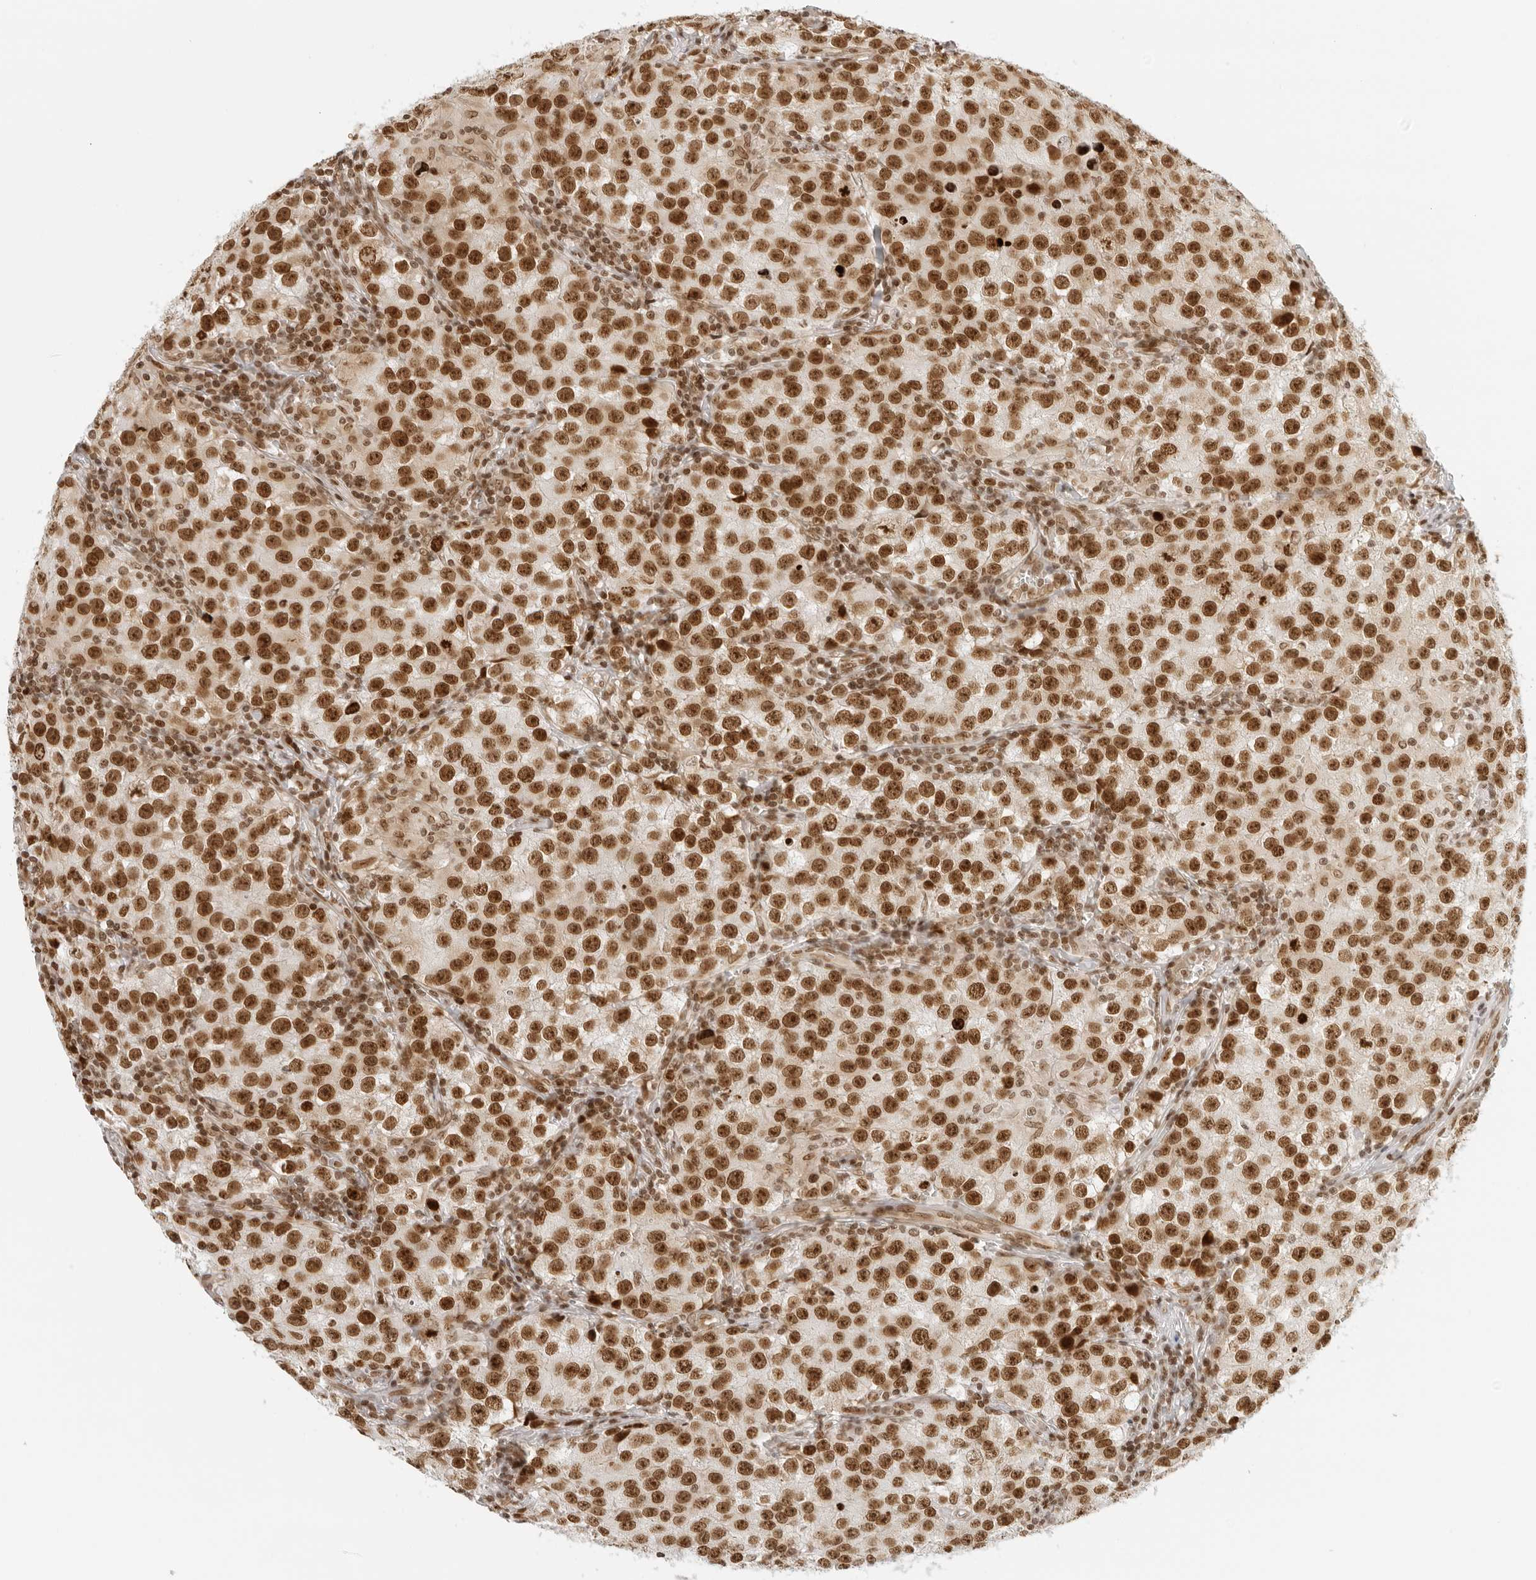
{"staining": {"intensity": "moderate", "quantity": ">75%", "location": "nuclear"}, "tissue": "testis cancer", "cell_type": "Tumor cells", "image_type": "cancer", "snomed": [{"axis": "morphology", "description": "Seminoma, NOS"}, {"axis": "morphology", "description": "Carcinoma, Embryonal, NOS"}, {"axis": "topography", "description": "Testis"}], "caption": "High-power microscopy captured an IHC micrograph of testis seminoma, revealing moderate nuclear expression in approximately >75% of tumor cells.", "gene": "RCC1", "patient": {"sex": "male", "age": 43}}